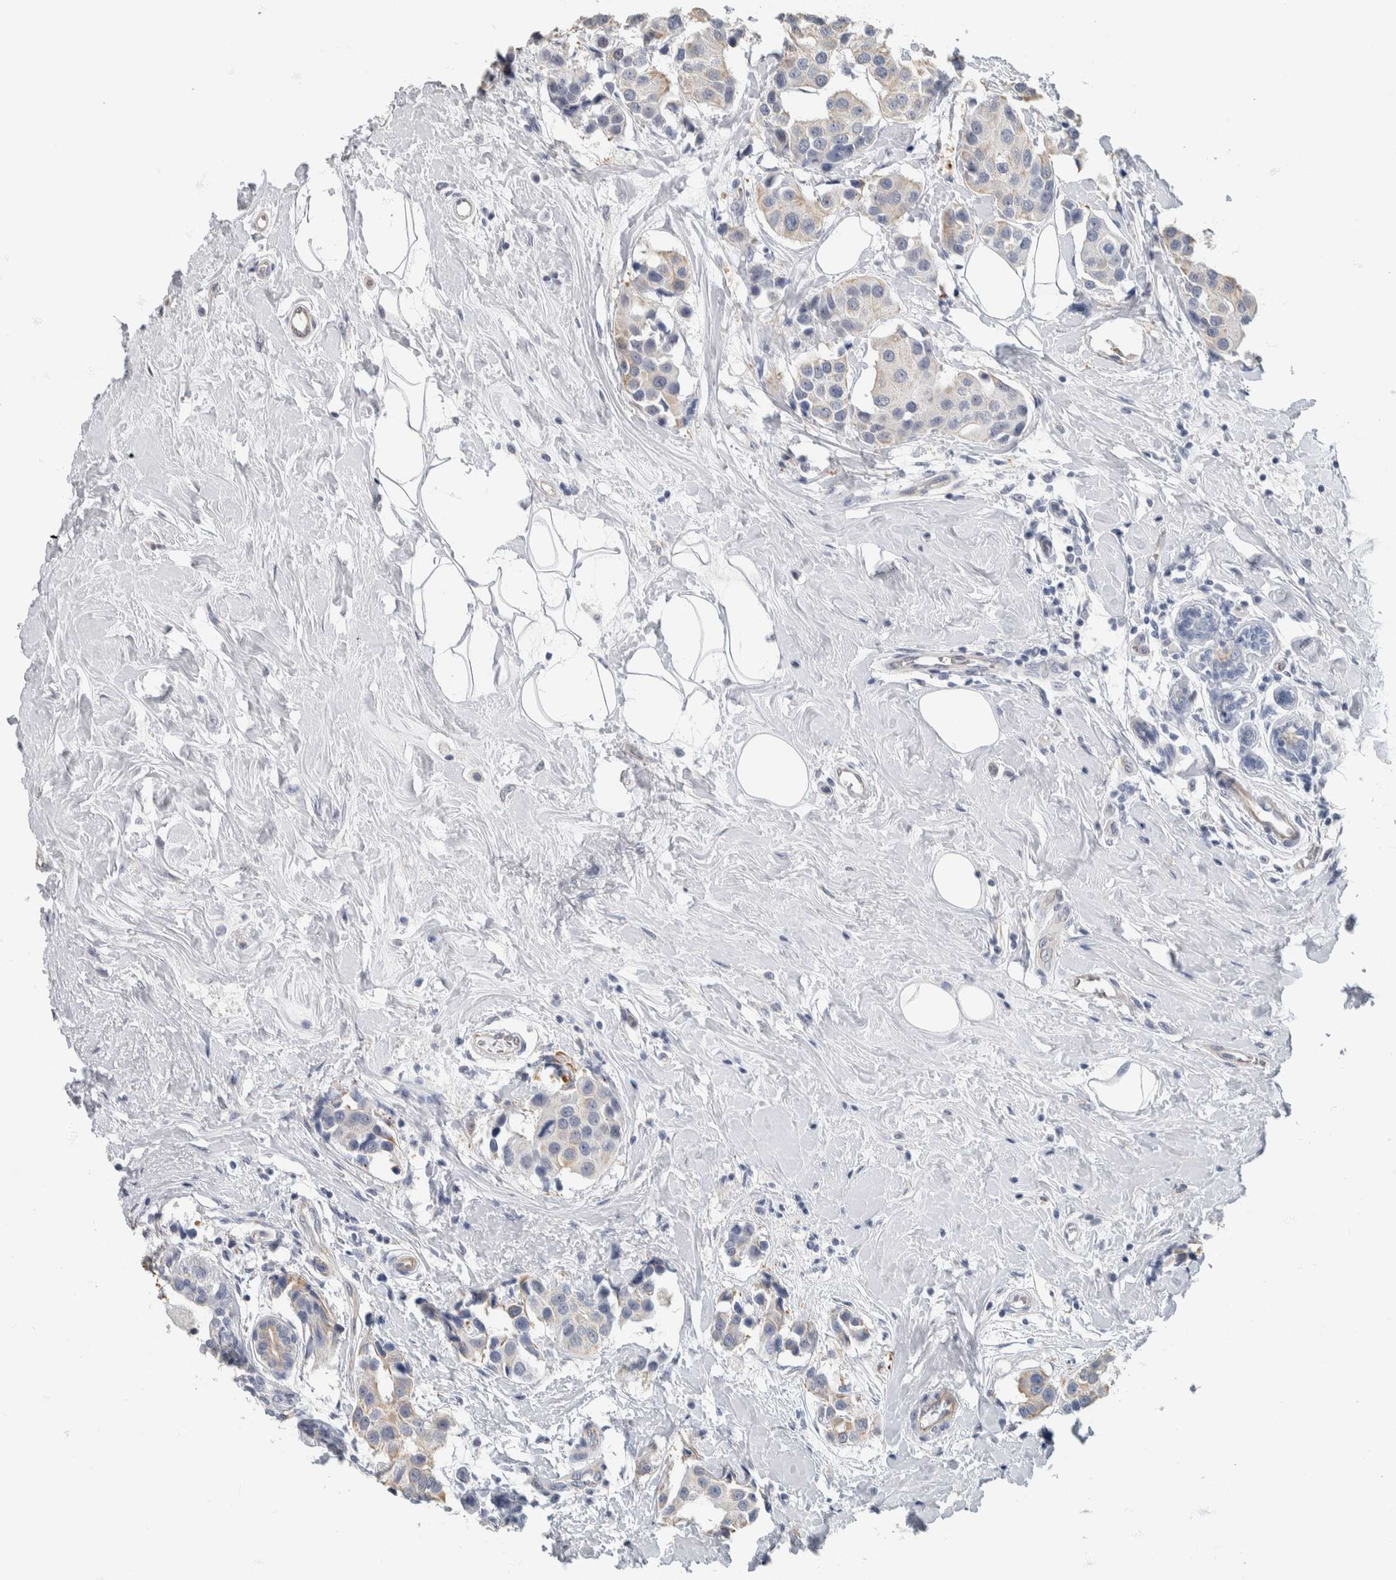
{"staining": {"intensity": "weak", "quantity": "25%-75%", "location": "cytoplasmic/membranous"}, "tissue": "breast cancer", "cell_type": "Tumor cells", "image_type": "cancer", "snomed": [{"axis": "morphology", "description": "Normal tissue, NOS"}, {"axis": "morphology", "description": "Duct carcinoma"}, {"axis": "topography", "description": "Breast"}], "caption": "Immunohistochemical staining of breast cancer (intraductal carcinoma) displays low levels of weak cytoplasmic/membranous staining in about 25%-75% of tumor cells. (brown staining indicates protein expression, while blue staining denotes nuclei).", "gene": "NEFM", "patient": {"sex": "female", "age": 39}}